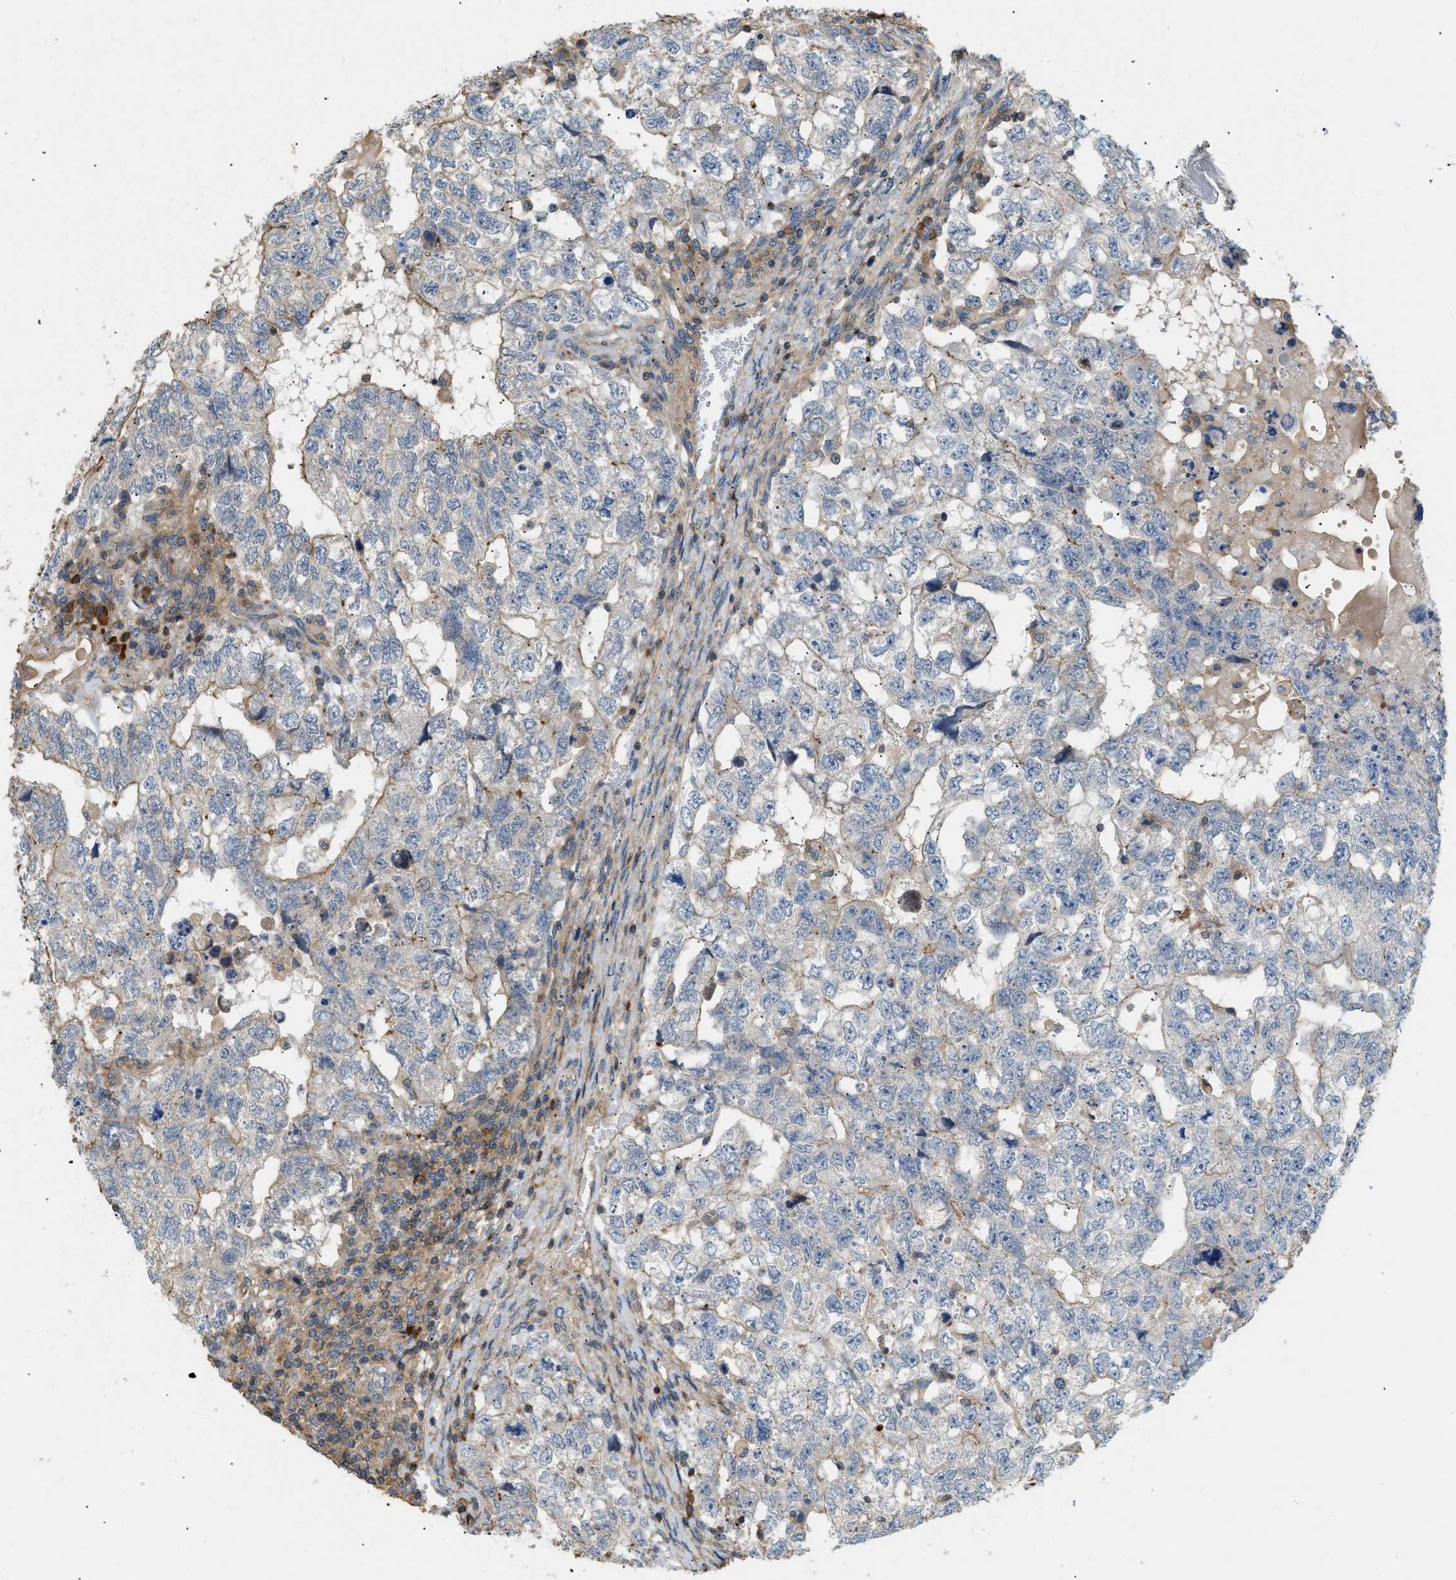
{"staining": {"intensity": "moderate", "quantity": "<25%", "location": "cytoplasmic/membranous"}, "tissue": "testis cancer", "cell_type": "Tumor cells", "image_type": "cancer", "snomed": [{"axis": "morphology", "description": "Carcinoma, Embryonal, NOS"}, {"axis": "topography", "description": "Testis"}], "caption": "Moderate cytoplasmic/membranous positivity for a protein is appreciated in approximately <25% of tumor cells of testis cancer (embryonal carcinoma) using immunohistochemistry.", "gene": "BTN3A2", "patient": {"sex": "male", "age": 36}}